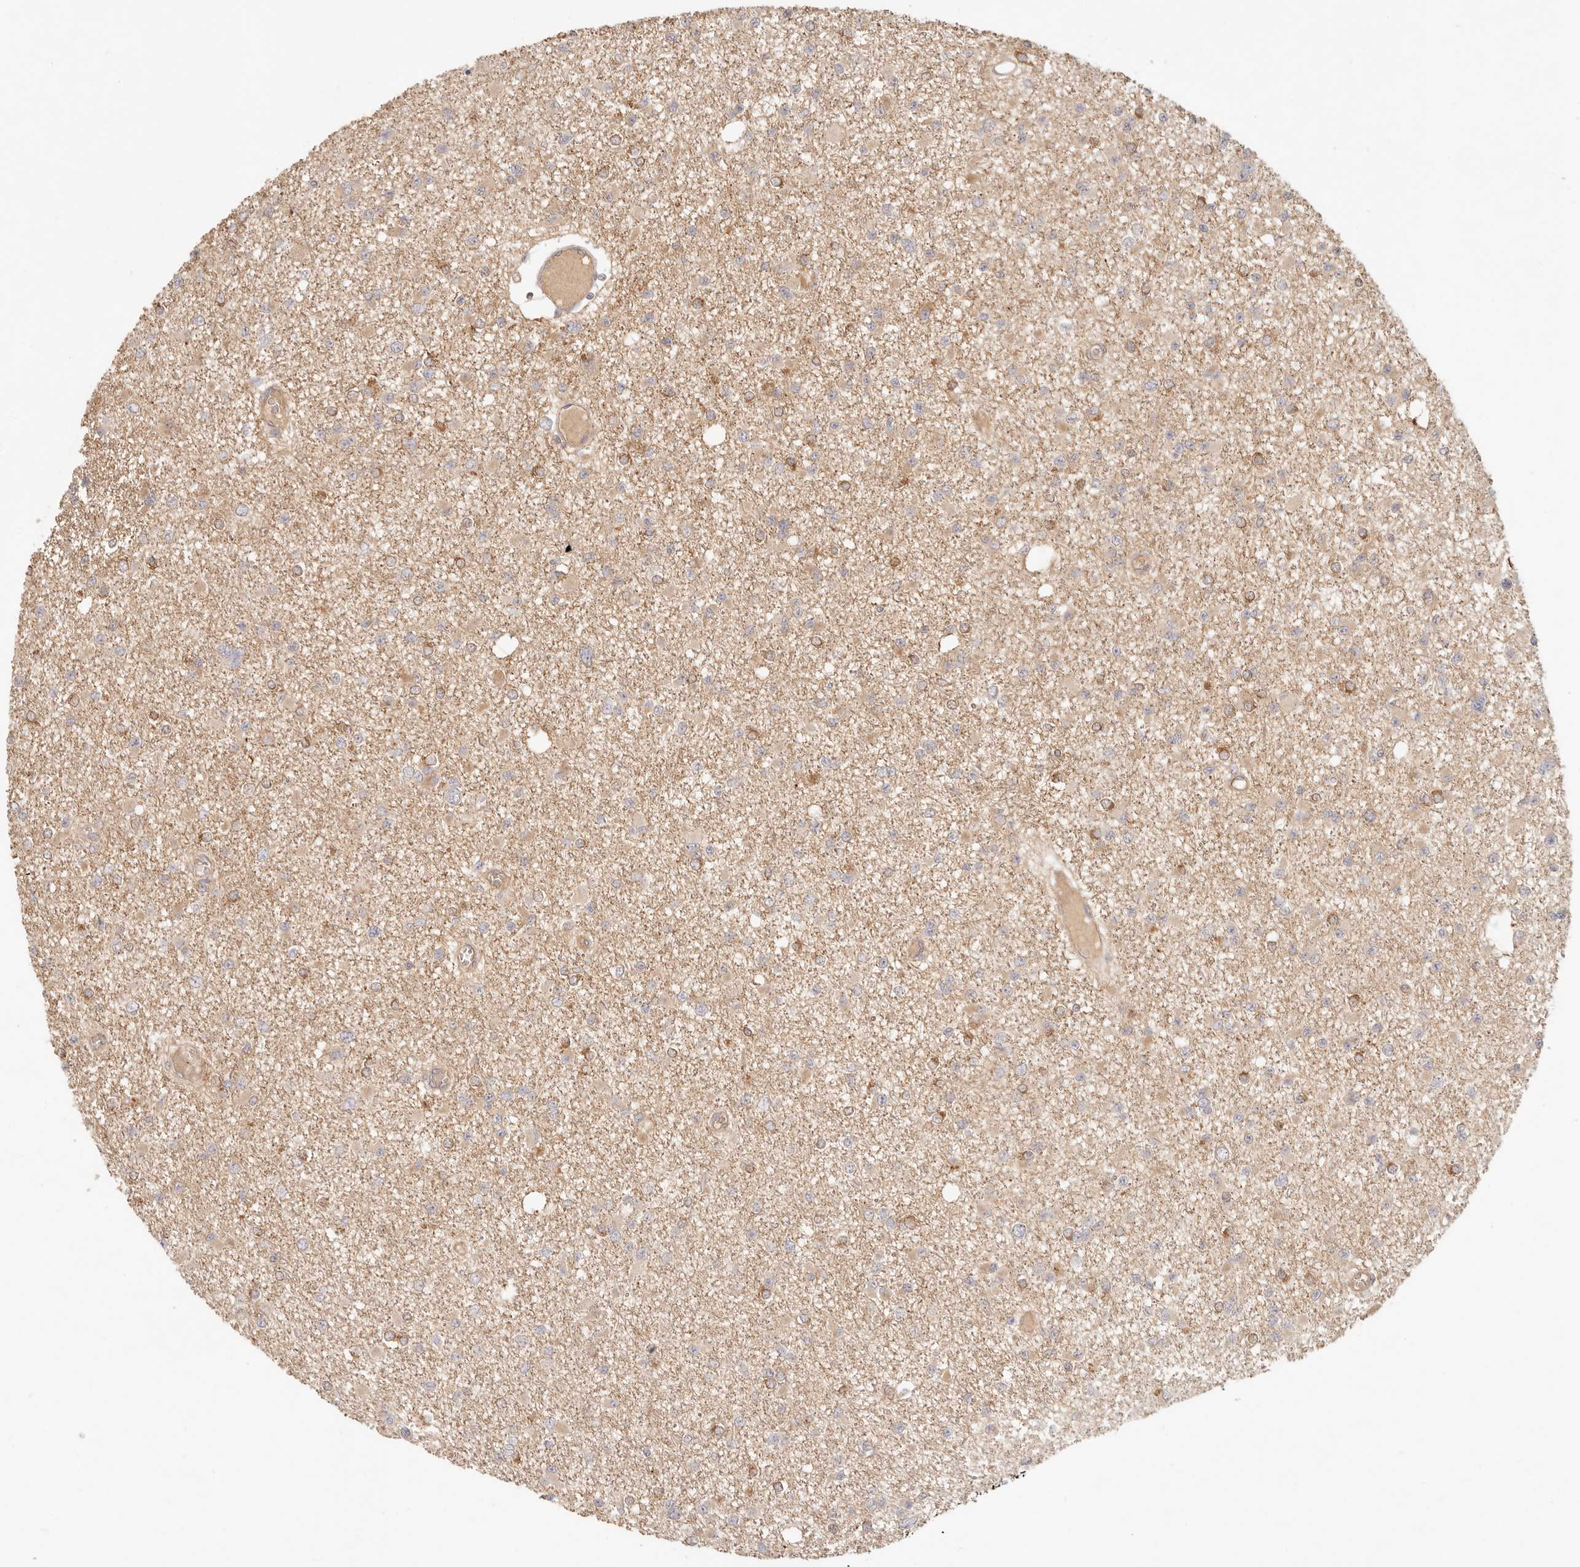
{"staining": {"intensity": "weak", "quantity": "<25%", "location": "cytoplasmic/membranous"}, "tissue": "glioma", "cell_type": "Tumor cells", "image_type": "cancer", "snomed": [{"axis": "morphology", "description": "Glioma, malignant, Low grade"}, {"axis": "topography", "description": "Brain"}], "caption": "Malignant glioma (low-grade) was stained to show a protein in brown. There is no significant staining in tumor cells.", "gene": "PPP1R3B", "patient": {"sex": "female", "age": 22}}